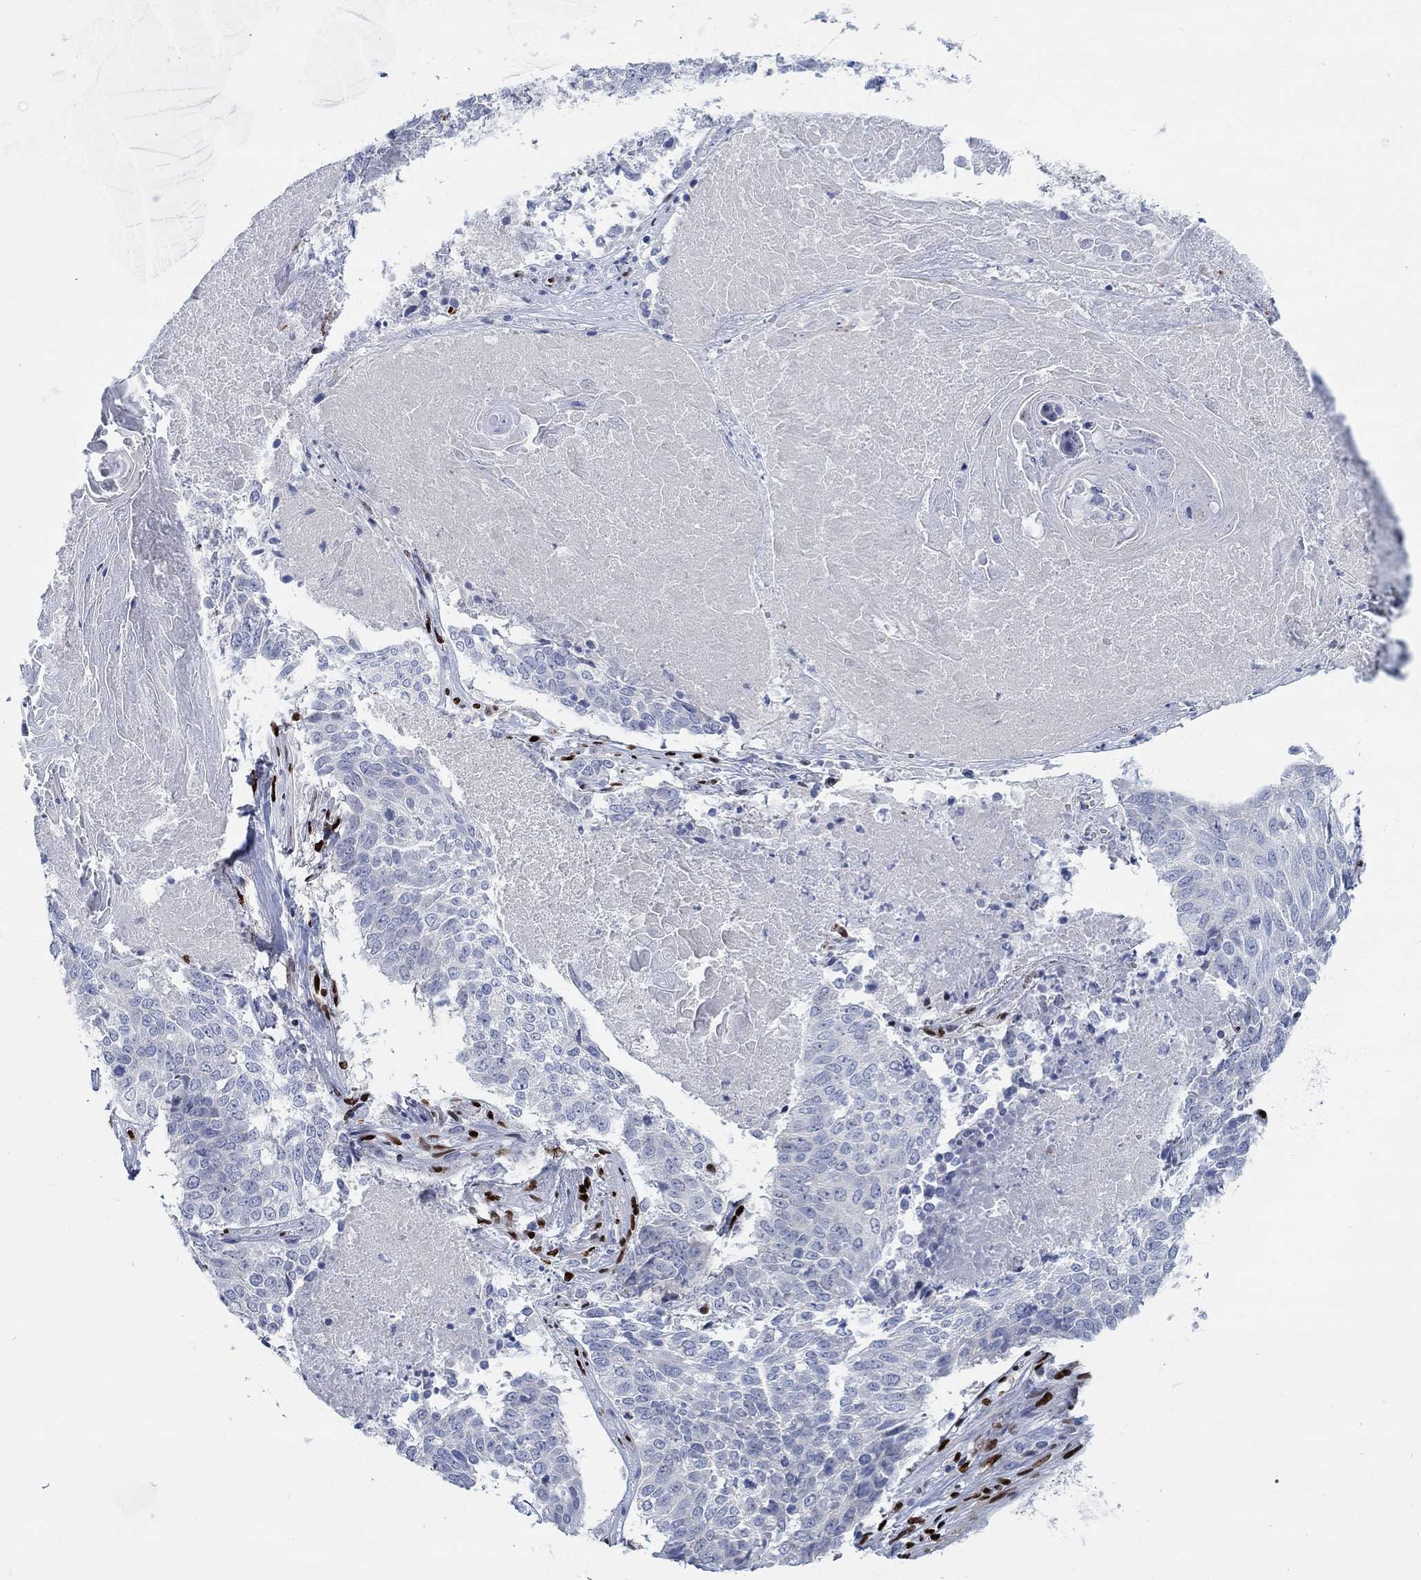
{"staining": {"intensity": "negative", "quantity": "none", "location": "none"}, "tissue": "lung cancer", "cell_type": "Tumor cells", "image_type": "cancer", "snomed": [{"axis": "morphology", "description": "Squamous cell carcinoma, NOS"}, {"axis": "topography", "description": "Lung"}], "caption": "Protein analysis of lung squamous cell carcinoma reveals no significant positivity in tumor cells.", "gene": "ZEB1", "patient": {"sex": "male", "age": 64}}